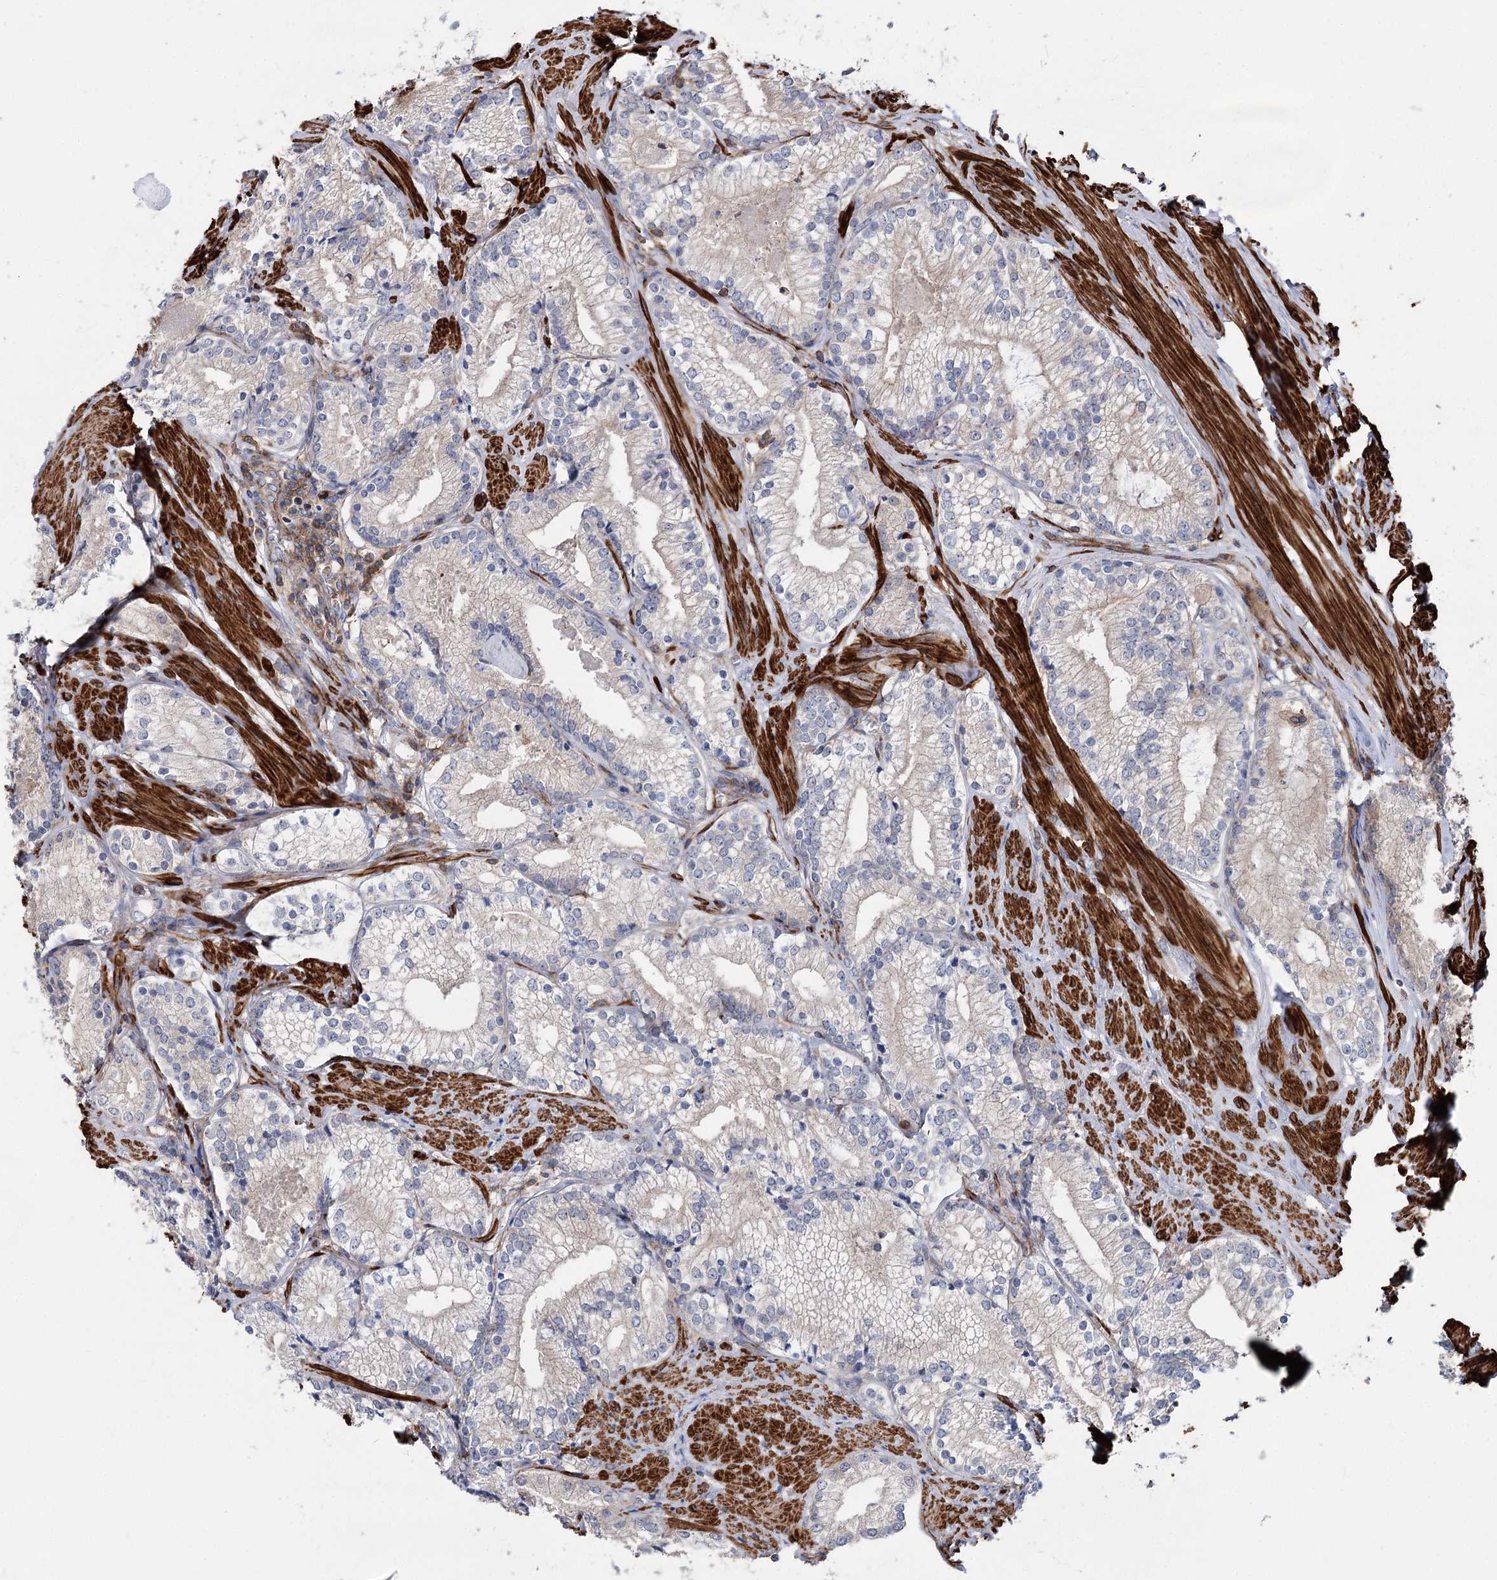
{"staining": {"intensity": "negative", "quantity": "none", "location": "none"}, "tissue": "prostate cancer", "cell_type": "Tumor cells", "image_type": "cancer", "snomed": [{"axis": "morphology", "description": "Adenocarcinoma, High grade"}, {"axis": "topography", "description": "Prostate"}], "caption": "This micrograph is of adenocarcinoma (high-grade) (prostate) stained with immunohistochemistry to label a protein in brown with the nuclei are counter-stained blue. There is no staining in tumor cells.", "gene": "DPP3", "patient": {"sex": "male", "age": 66}}